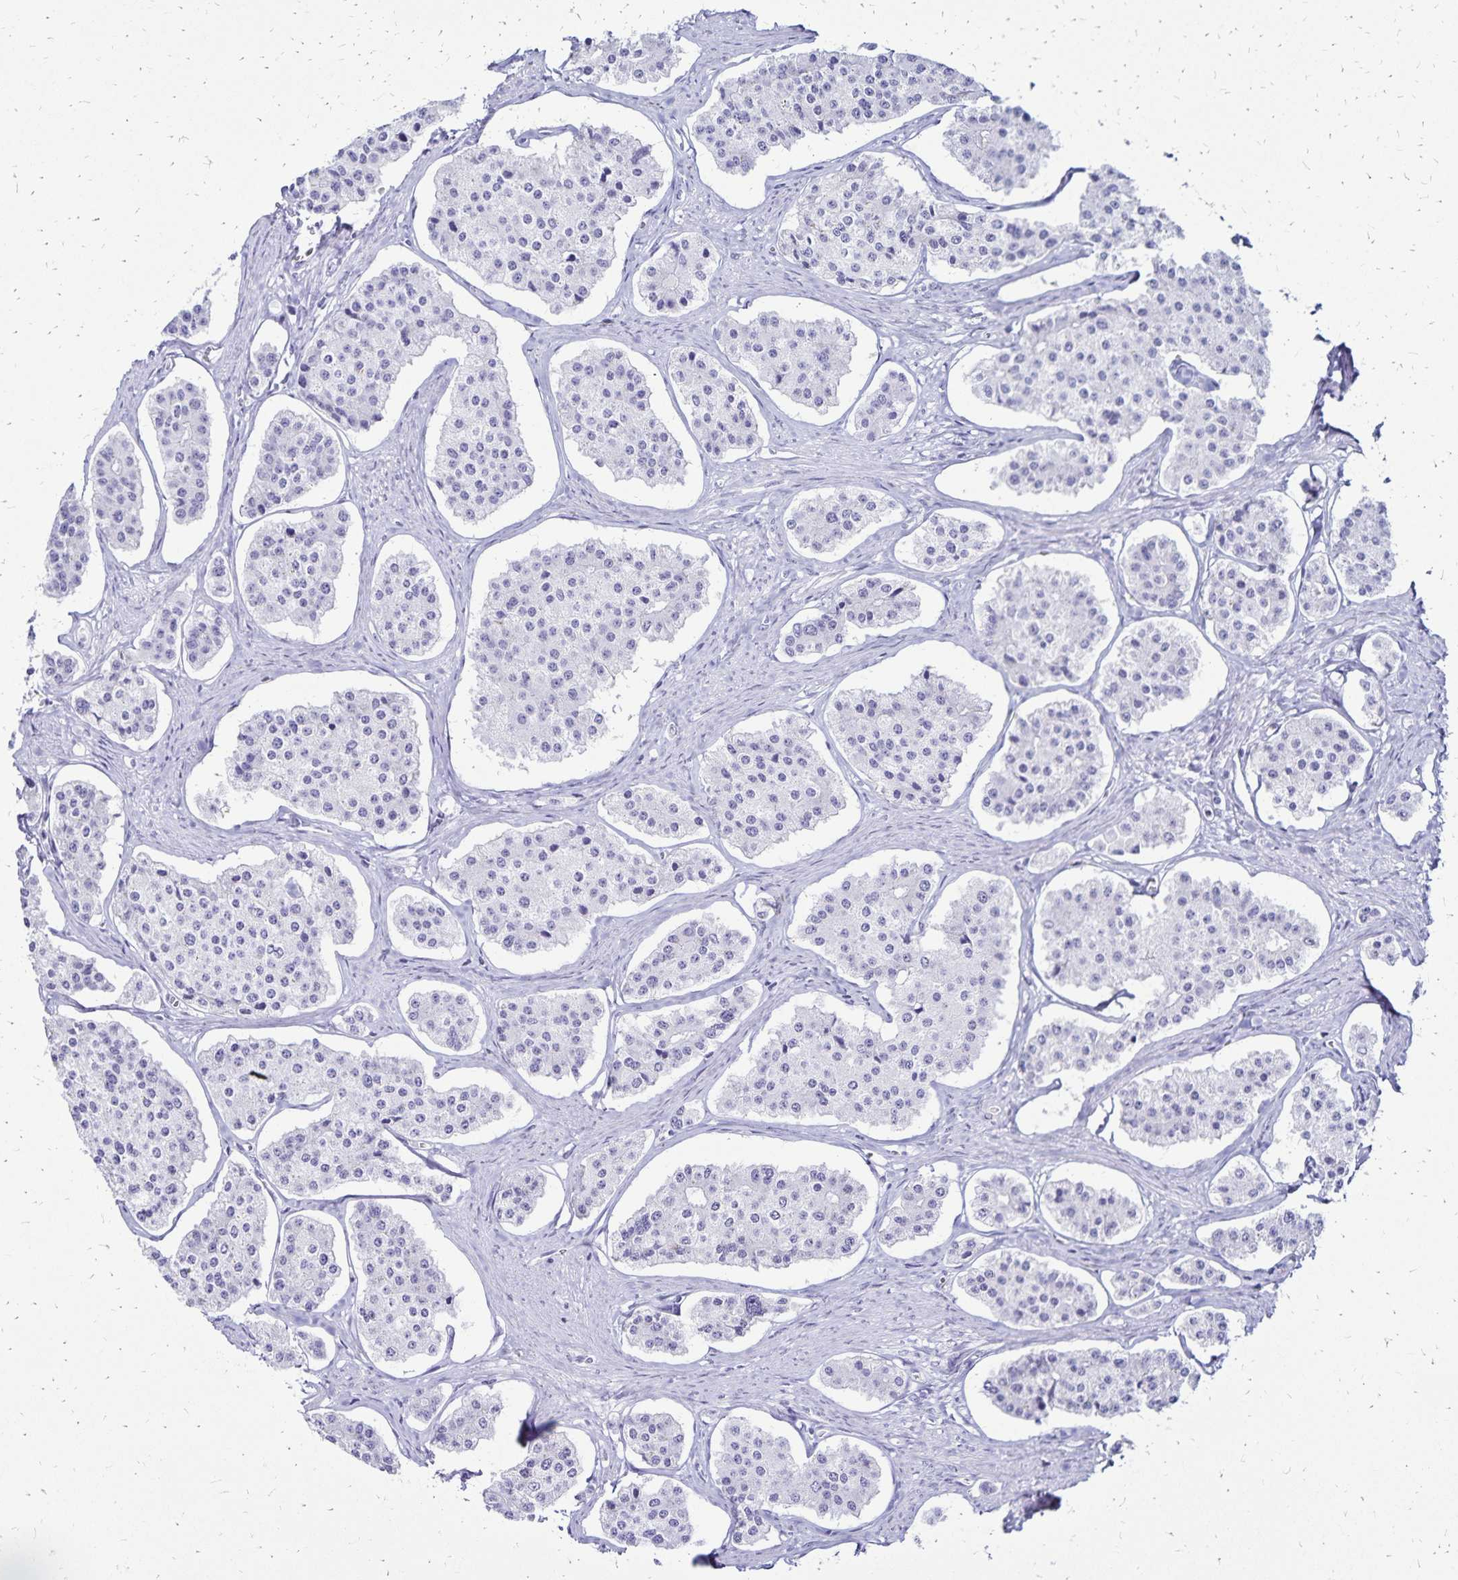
{"staining": {"intensity": "negative", "quantity": "none", "location": "none"}, "tissue": "carcinoid", "cell_type": "Tumor cells", "image_type": "cancer", "snomed": [{"axis": "morphology", "description": "Carcinoid, malignant, NOS"}, {"axis": "topography", "description": "Small intestine"}], "caption": "A micrograph of carcinoid (malignant) stained for a protein shows no brown staining in tumor cells. (Brightfield microscopy of DAB immunohistochemistry at high magnification).", "gene": "LIN28B", "patient": {"sex": "female", "age": 65}}